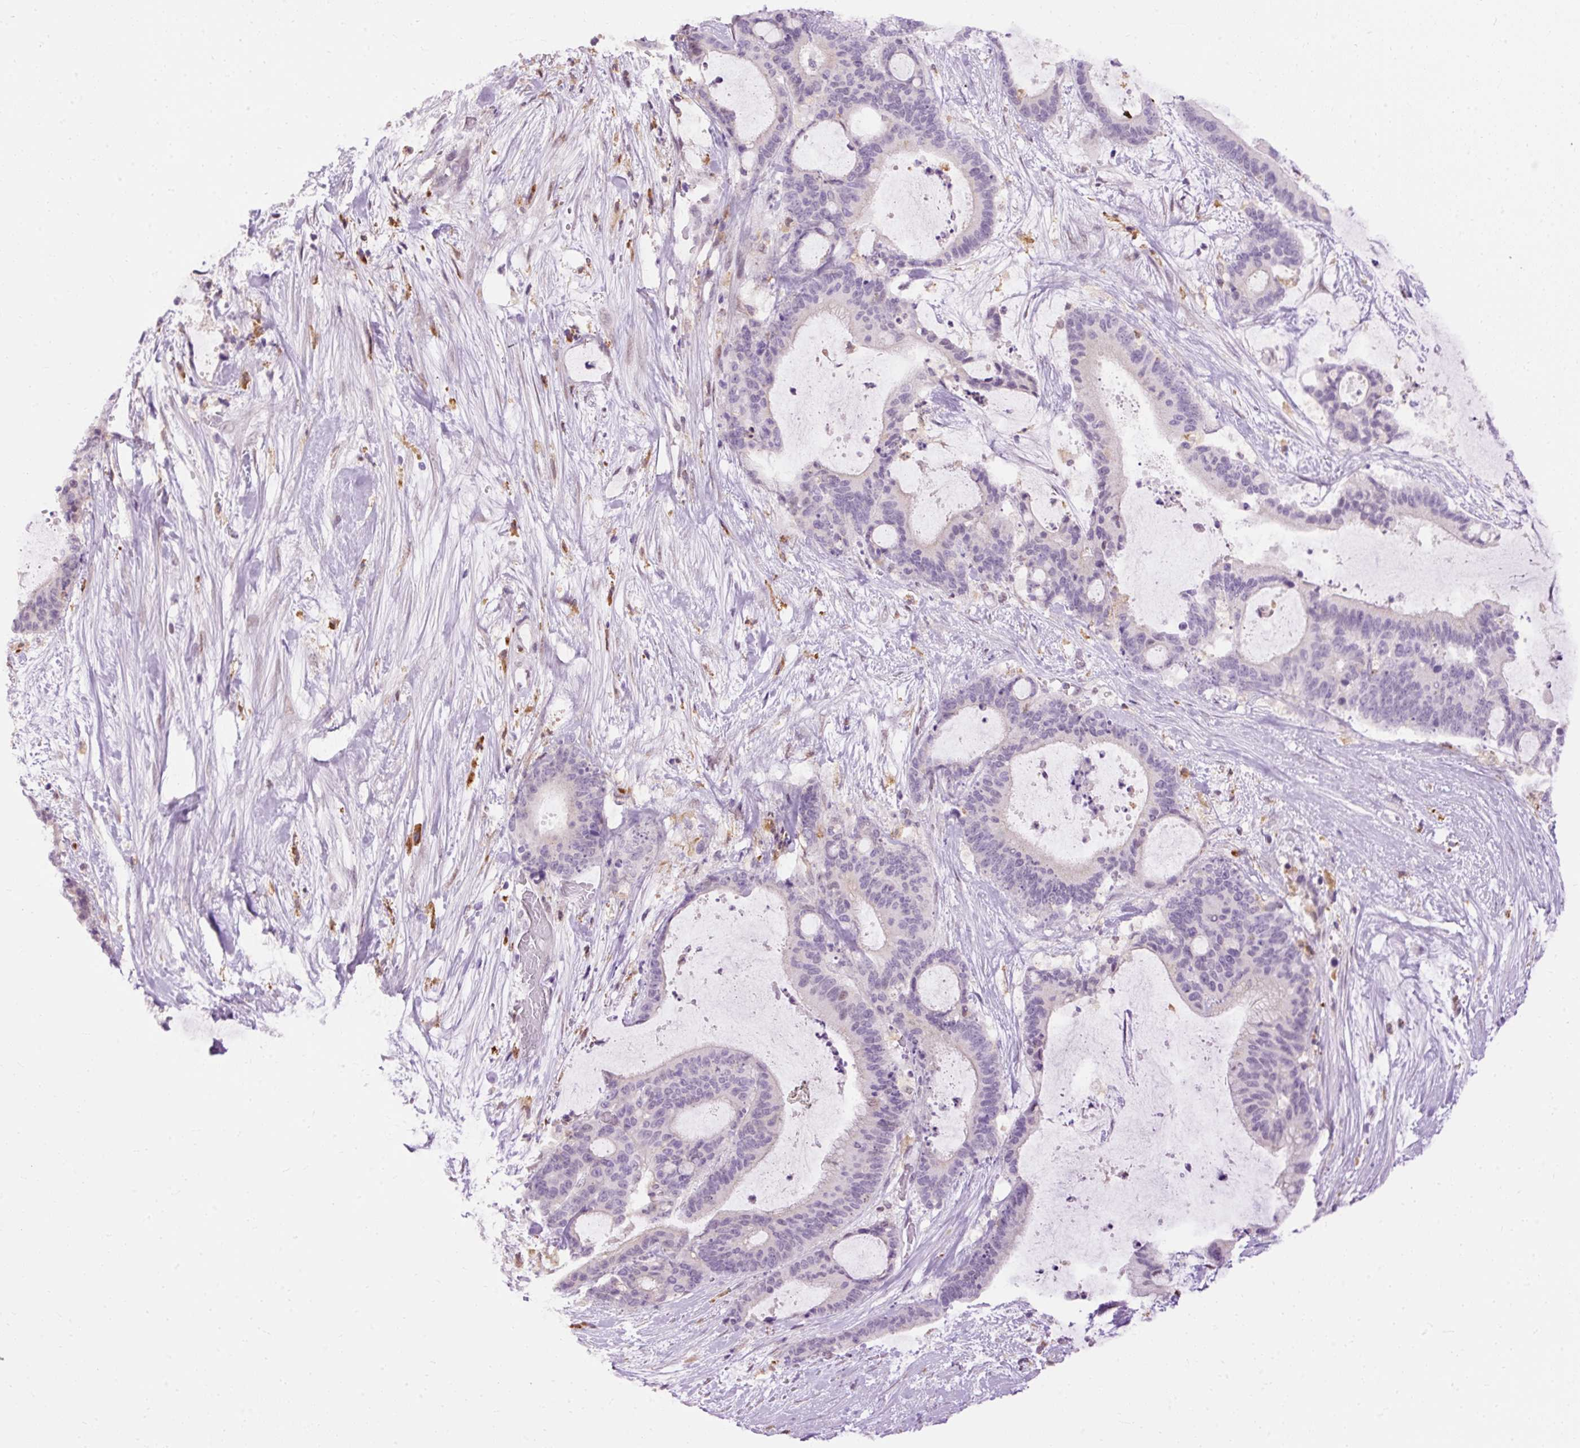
{"staining": {"intensity": "negative", "quantity": "none", "location": "none"}, "tissue": "liver cancer", "cell_type": "Tumor cells", "image_type": "cancer", "snomed": [{"axis": "morphology", "description": "Normal tissue, NOS"}, {"axis": "morphology", "description": "Cholangiocarcinoma"}, {"axis": "topography", "description": "Liver"}, {"axis": "topography", "description": "Peripheral nerve tissue"}], "caption": "The photomicrograph demonstrates no significant staining in tumor cells of liver cancer.", "gene": "LY86", "patient": {"sex": "female", "age": 73}}